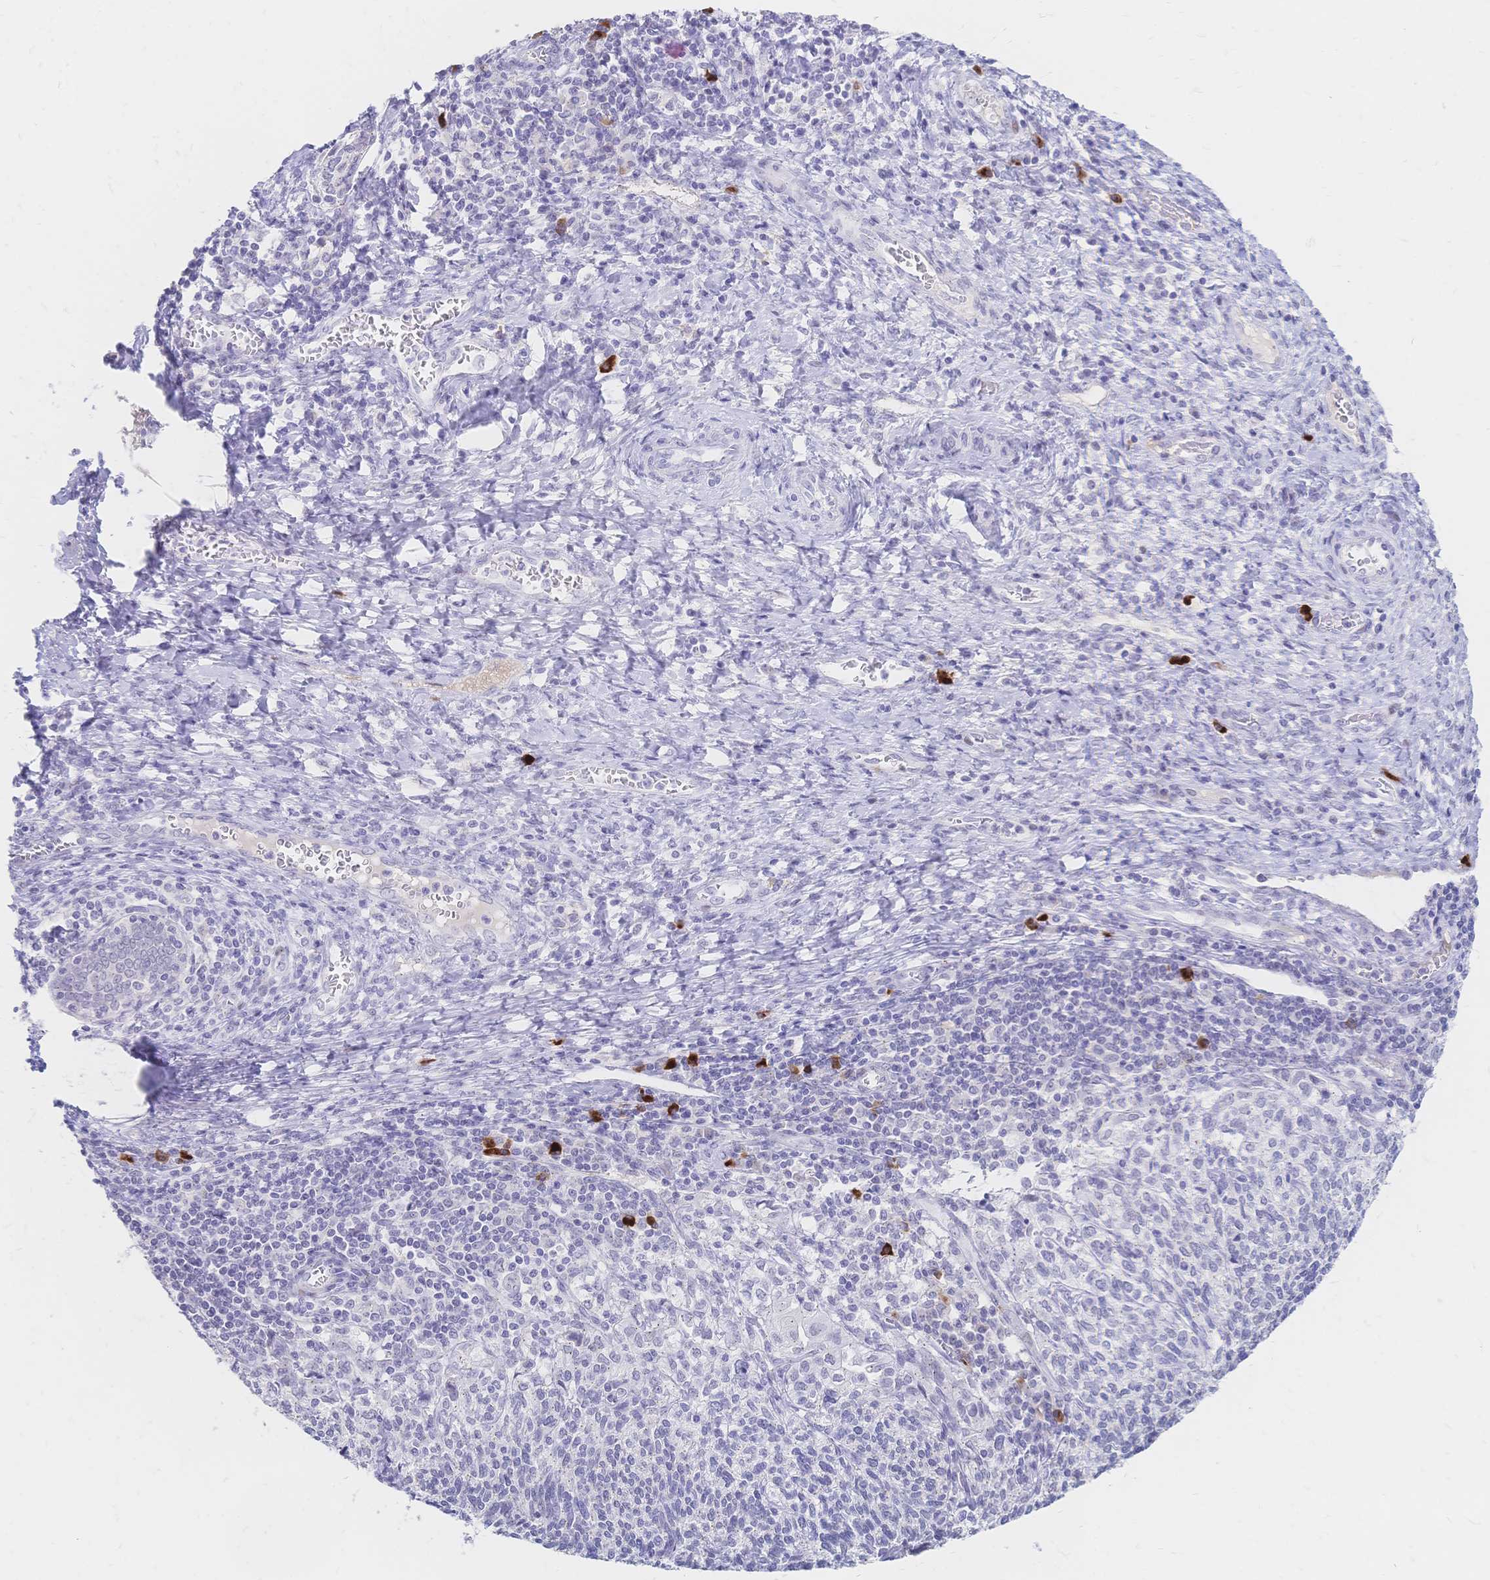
{"staining": {"intensity": "negative", "quantity": "none", "location": "none"}, "tissue": "cervical cancer", "cell_type": "Tumor cells", "image_type": "cancer", "snomed": [{"axis": "morphology", "description": "Squamous cell carcinoma, NOS"}, {"axis": "topography", "description": "Cervix"}], "caption": "Tumor cells show no significant protein staining in cervical cancer.", "gene": "PSORS1C2", "patient": {"sex": "female", "age": 45}}